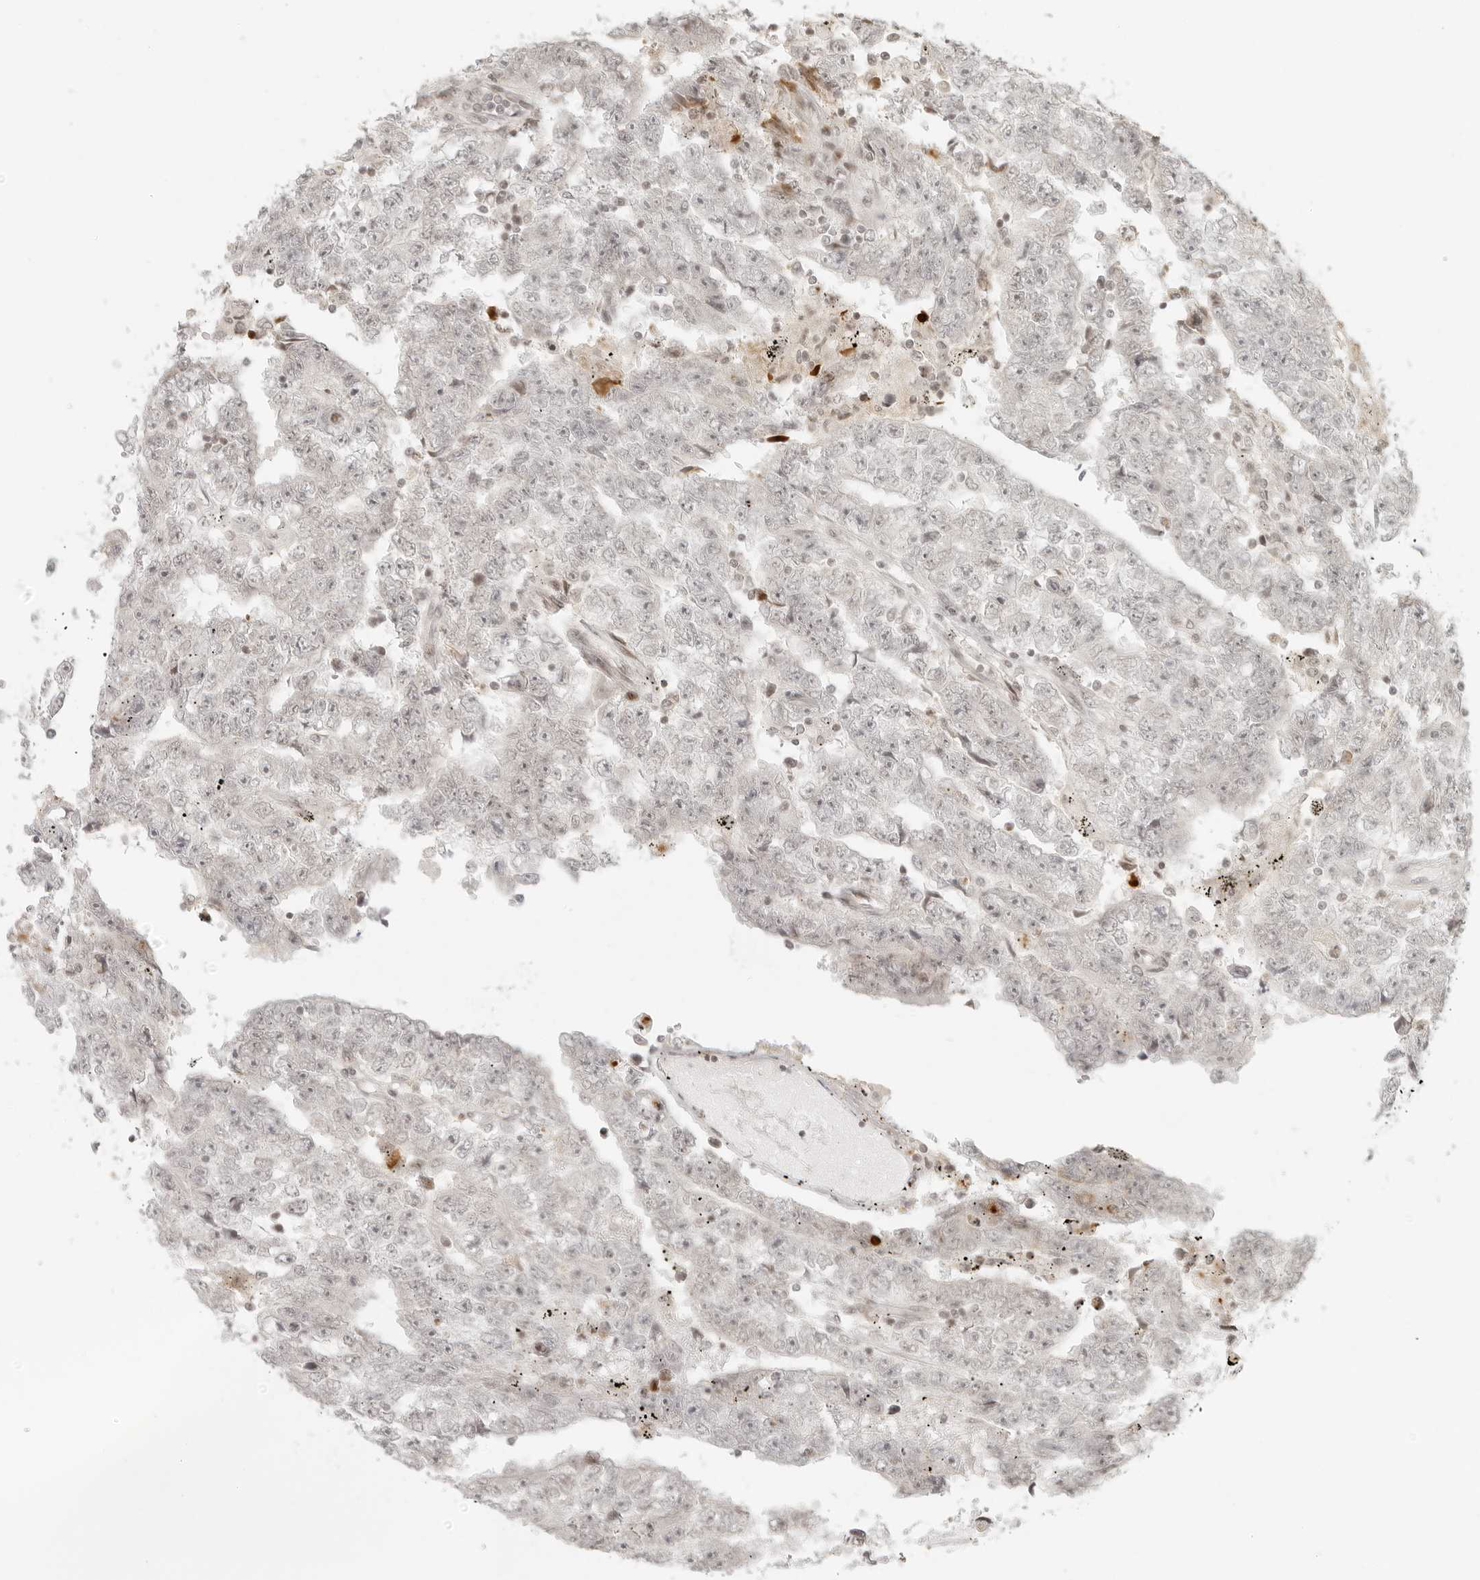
{"staining": {"intensity": "negative", "quantity": "none", "location": "none"}, "tissue": "testis cancer", "cell_type": "Tumor cells", "image_type": "cancer", "snomed": [{"axis": "morphology", "description": "Carcinoma, Embryonal, NOS"}, {"axis": "topography", "description": "Testis"}], "caption": "This is an immunohistochemistry (IHC) histopathology image of testis cancer. There is no staining in tumor cells.", "gene": "ZNF407", "patient": {"sex": "male", "age": 25}}